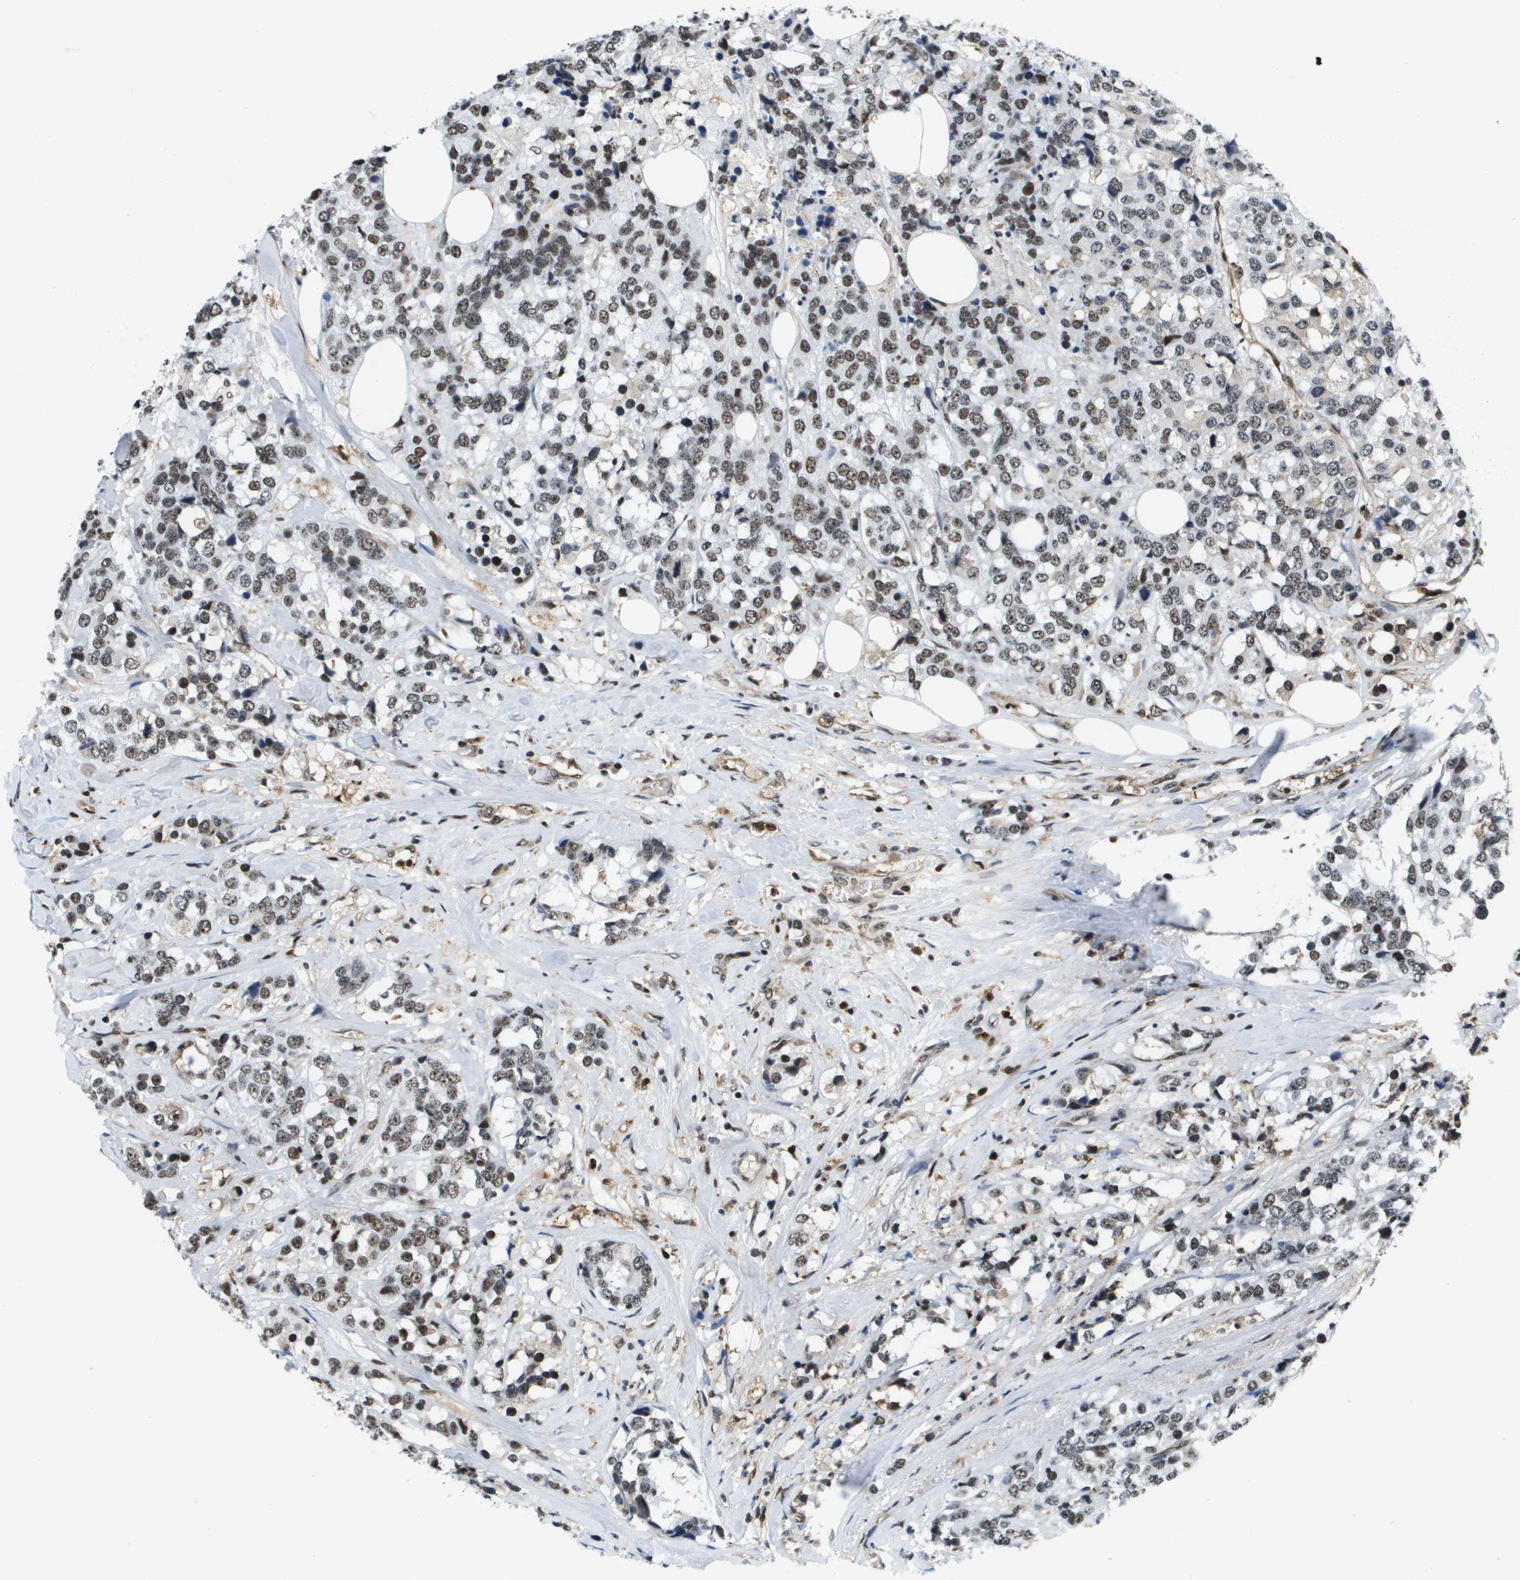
{"staining": {"intensity": "weak", "quantity": ">75%", "location": "nuclear"}, "tissue": "breast cancer", "cell_type": "Tumor cells", "image_type": "cancer", "snomed": [{"axis": "morphology", "description": "Lobular carcinoma"}, {"axis": "topography", "description": "Breast"}], "caption": "This histopathology image displays immunohistochemistry (IHC) staining of breast cancer (lobular carcinoma), with low weak nuclear expression in about >75% of tumor cells.", "gene": "EP400", "patient": {"sex": "female", "age": 59}}